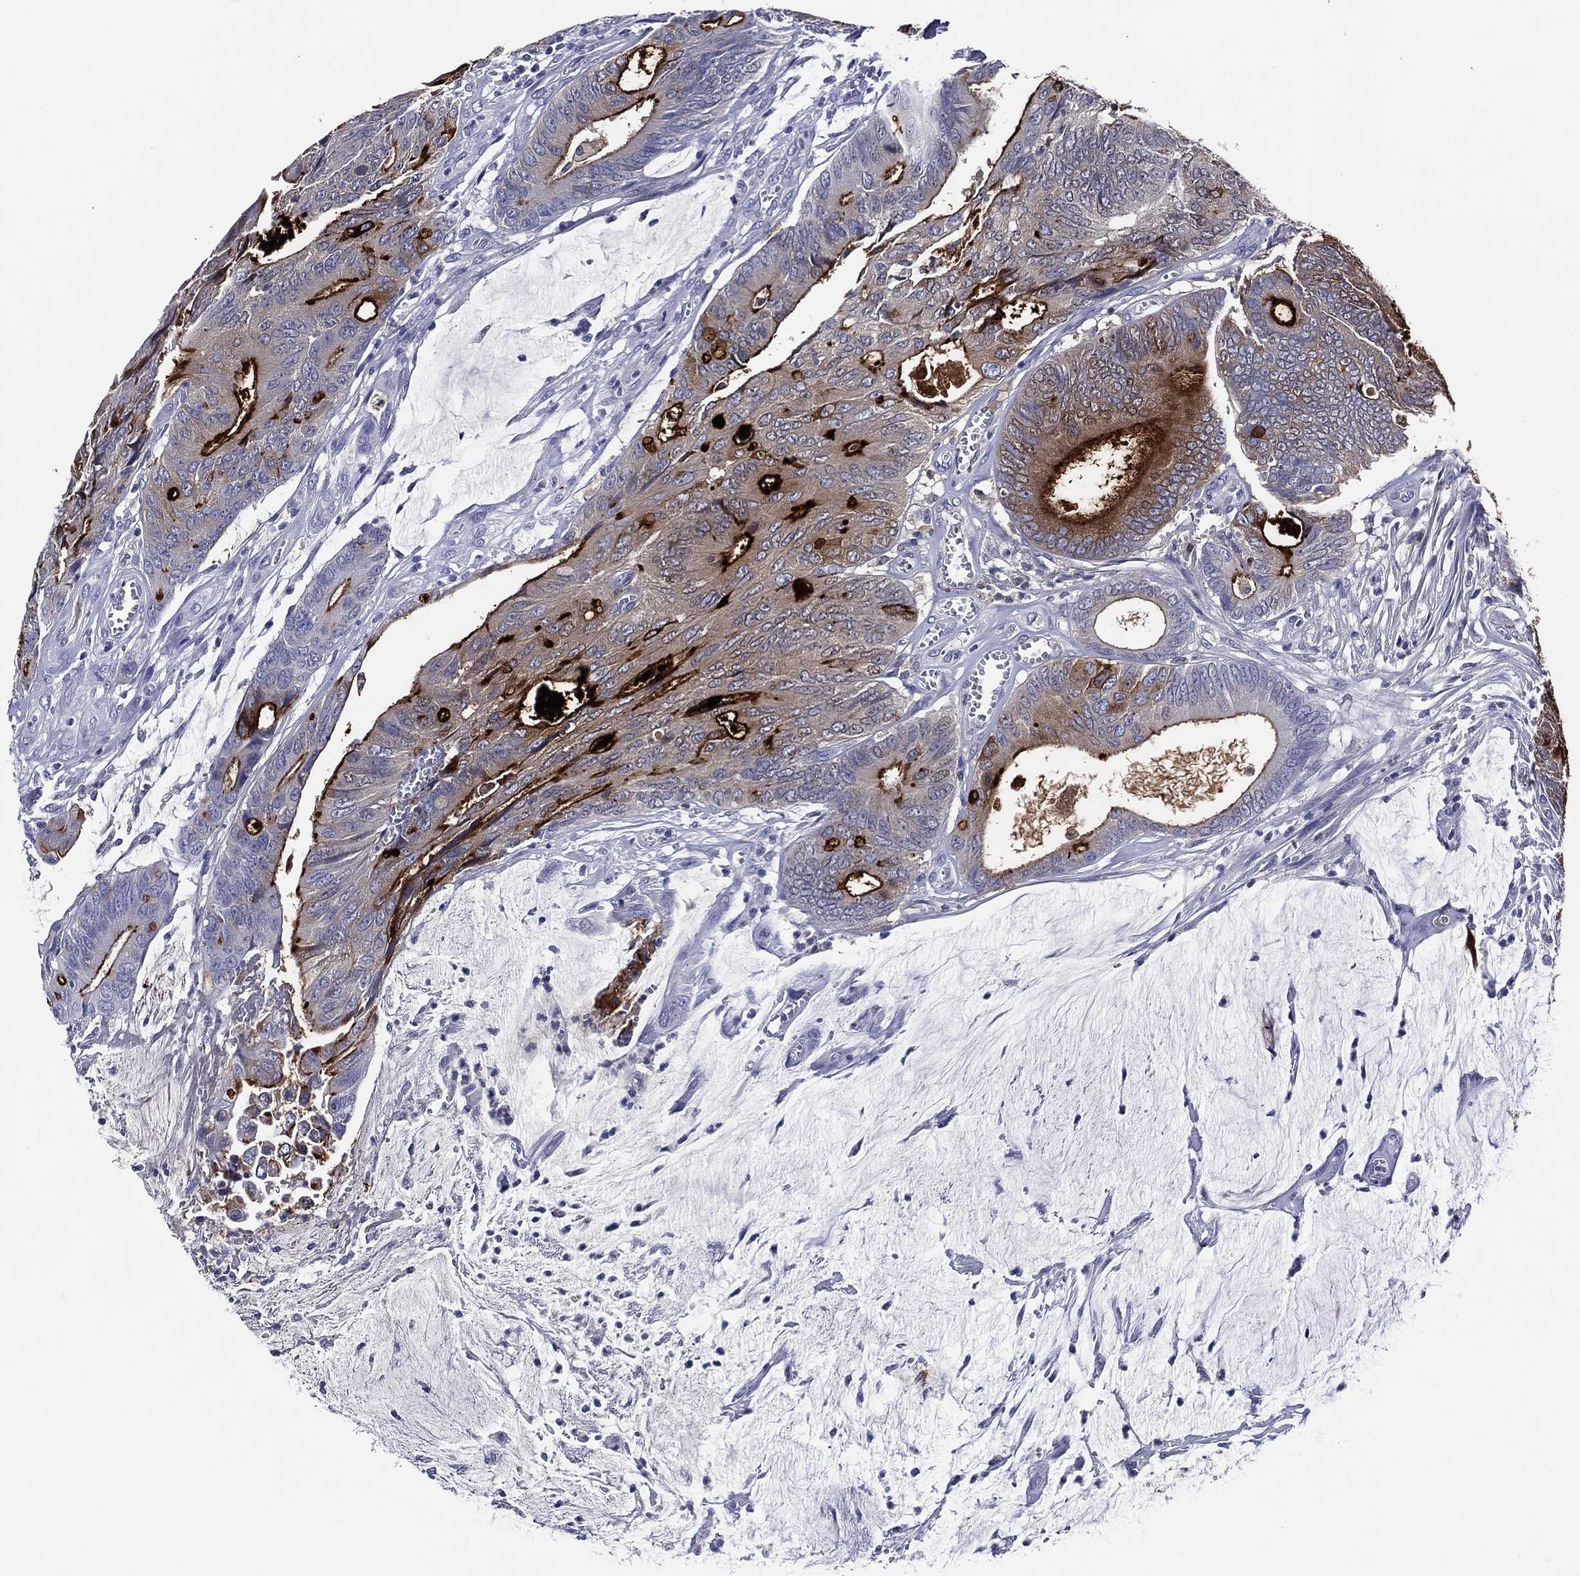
{"staining": {"intensity": "strong", "quantity": "25%-75%", "location": "cytoplasmic/membranous"}, "tissue": "colorectal cancer", "cell_type": "Tumor cells", "image_type": "cancer", "snomed": [{"axis": "morphology", "description": "Normal tissue, NOS"}, {"axis": "morphology", "description": "Adenocarcinoma, NOS"}, {"axis": "topography", "description": "Colon"}], "caption": "Immunohistochemical staining of adenocarcinoma (colorectal) reveals high levels of strong cytoplasmic/membranous positivity in approximately 25%-75% of tumor cells.", "gene": "ACE2", "patient": {"sex": "male", "age": 65}}